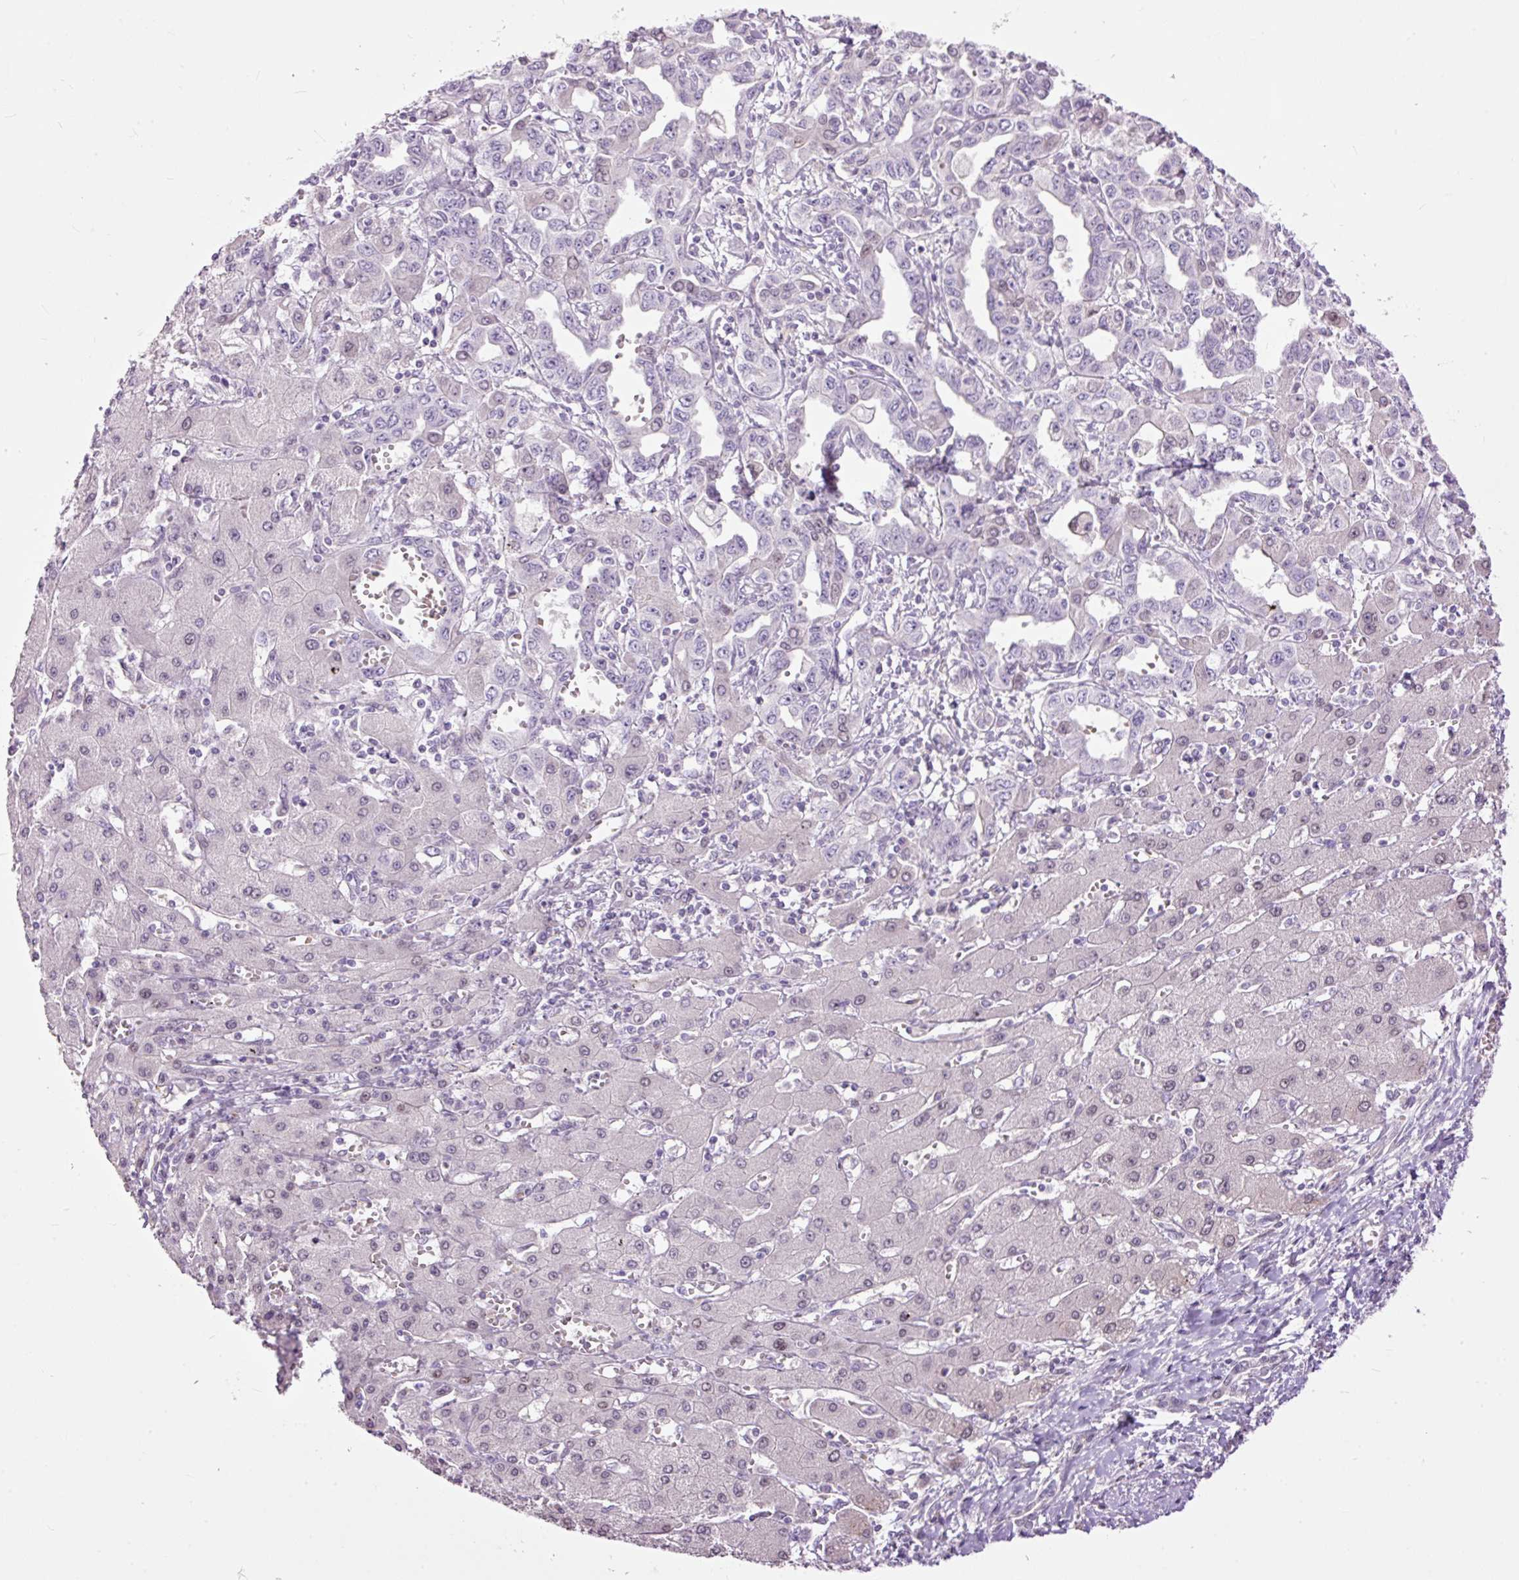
{"staining": {"intensity": "negative", "quantity": "none", "location": "none"}, "tissue": "liver cancer", "cell_type": "Tumor cells", "image_type": "cancer", "snomed": [{"axis": "morphology", "description": "Cholangiocarcinoma"}, {"axis": "topography", "description": "Liver"}], "caption": "This is an immunohistochemistry histopathology image of human cholangiocarcinoma (liver). There is no staining in tumor cells.", "gene": "FCRL4", "patient": {"sex": "male", "age": 59}}